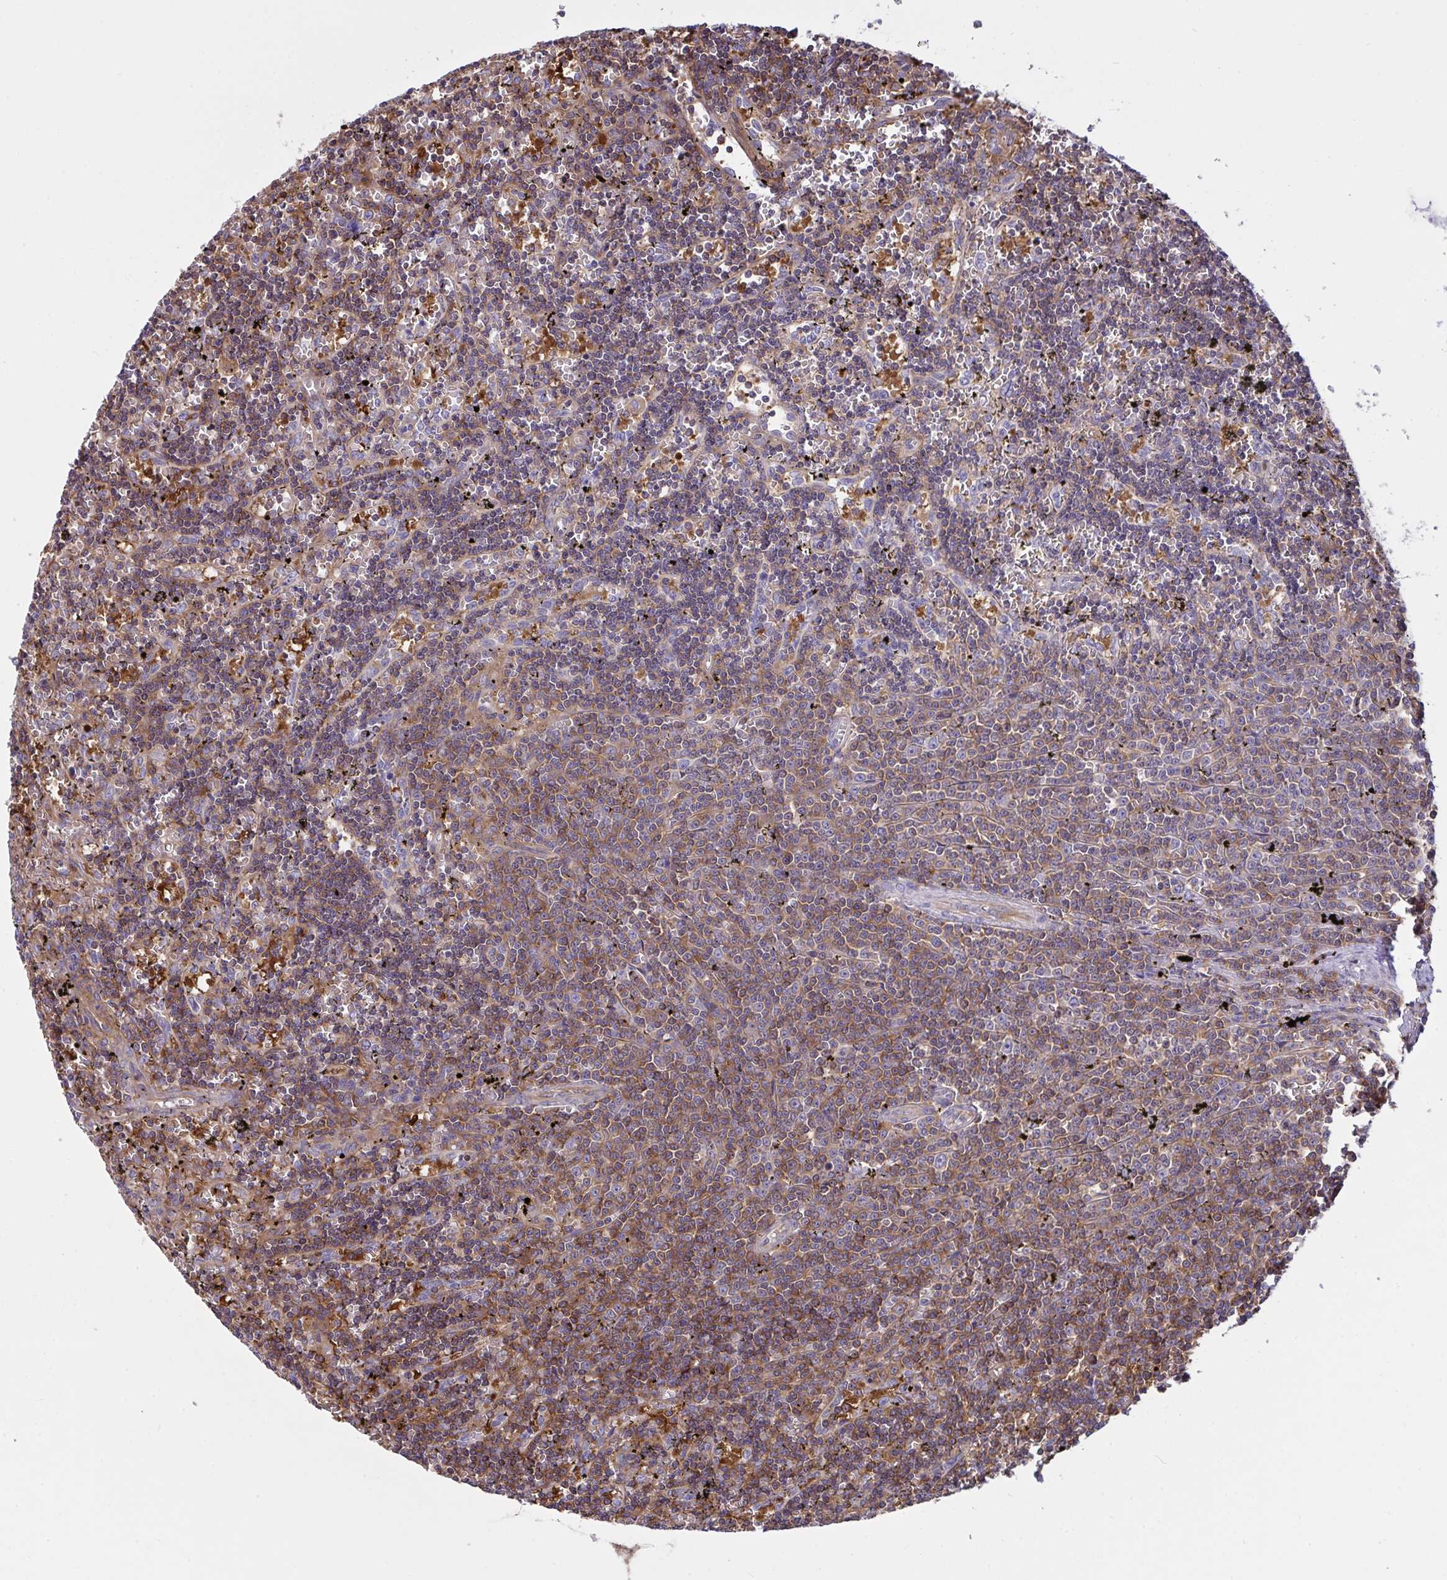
{"staining": {"intensity": "moderate", "quantity": "25%-75%", "location": "cytoplasmic/membranous"}, "tissue": "lymphoma", "cell_type": "Tumor cells", "image_type": "cancer", "snomed": [{"axis": "morphology", "description": "Malignant lymphoma, non-Hodgkin's type, Low grade"}, {"axis": "topography", "description": "Spleen"}], "caption": "Protein expression analysis of malignant lymphoma, non-Hodgkin's type (low-grade) displays moderate cytoplasmic/membranous staining in about 25%-75% of tumor cells.", "gene": "TSC22D3", "patient": {"sex": "male", "age": 60}}